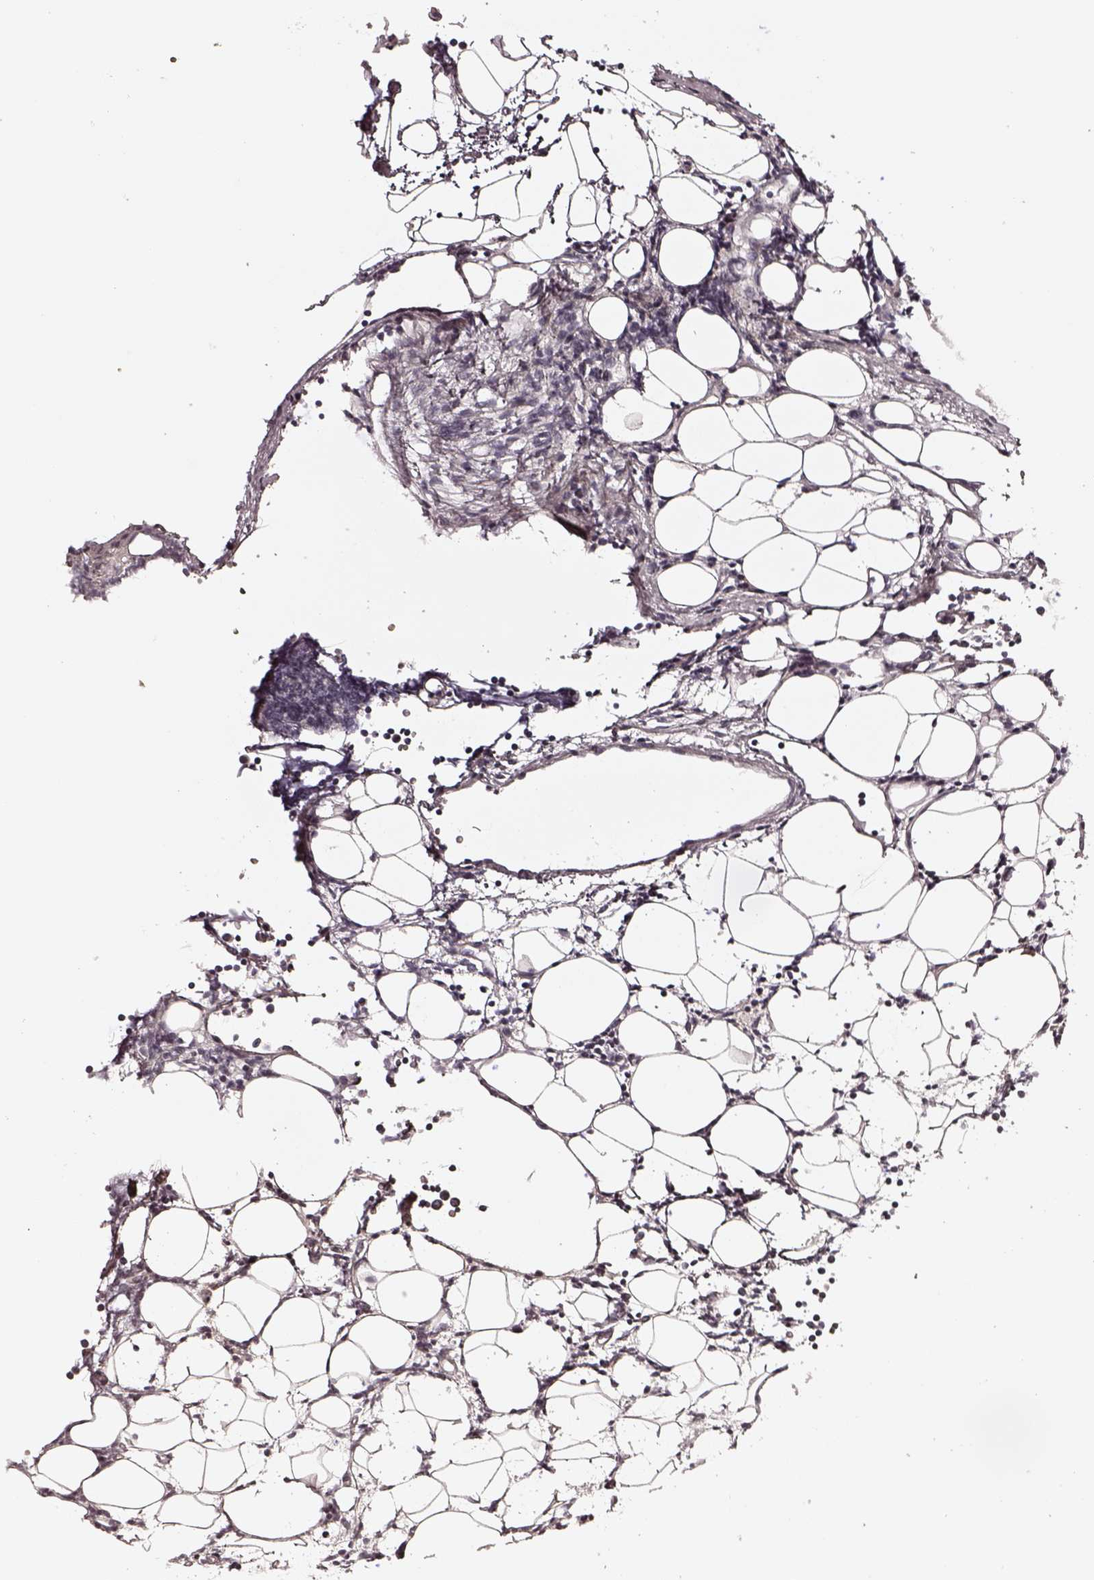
{"staining": {"intensity": "negative", "quantity": "none", "location": "none"}, "tissue": "lymph node", "cell_type": "Germinal center cells", "image_type": "normal", "snomed": [{"axis": "morphology", "description": "Normal tissue, NOS"}, {"axis": "topography", "description": "Lymph node"}], "caption": "Human lymph node stained for a protein using immunohistochemistry exhibits no expression in germinal center cells.", "gene": "DPEP1", "patient": {"sex": "female", "age": 41}}